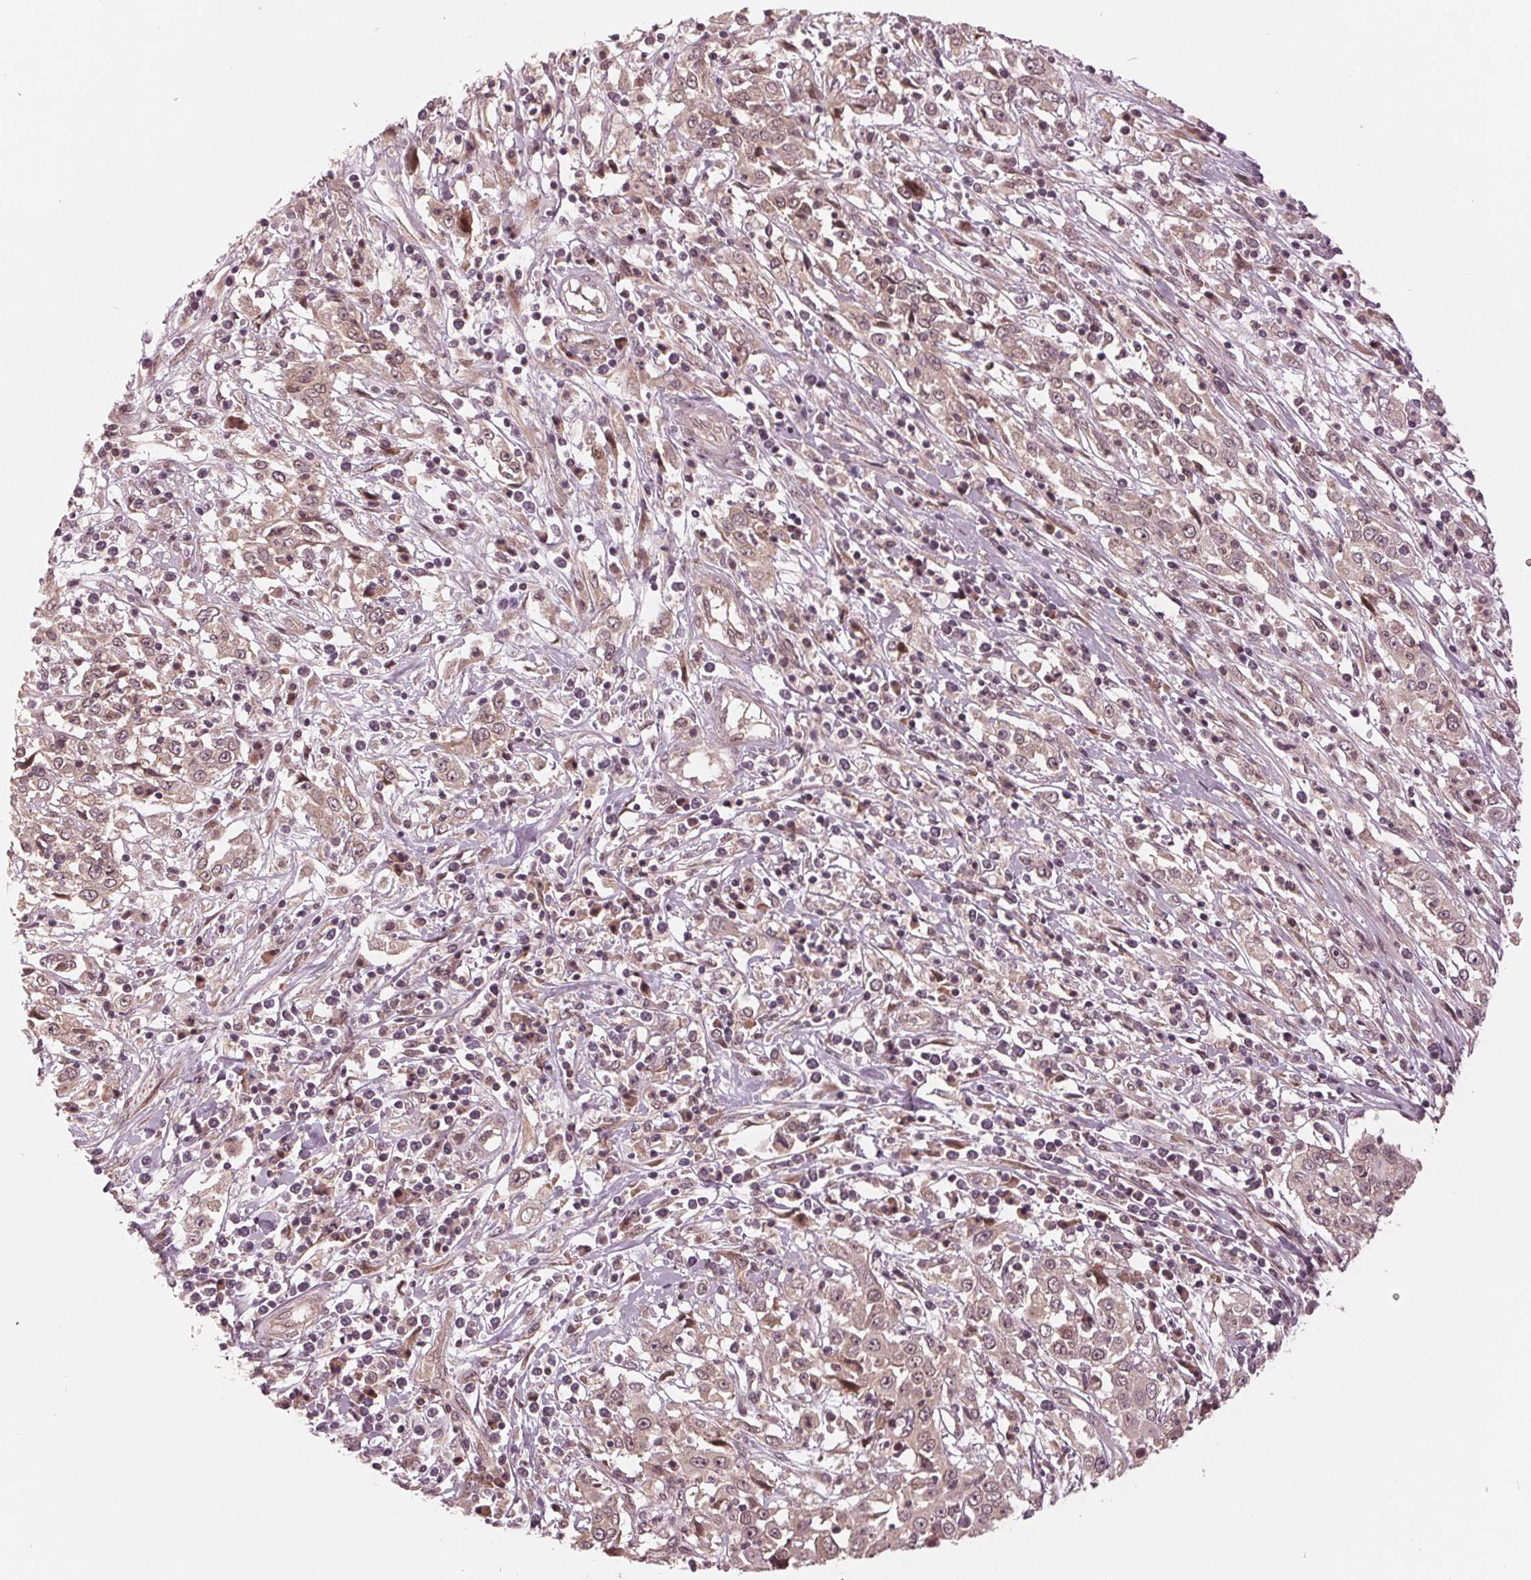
{"staining": {"intensity": "weak", "quantity": ">75%", "location": "cytoplasmic/membranous,nuclear"}, "tissue": "cervical cancer", "cell_type": "Tumor cells", "image_type": "cancer", "snomed": [{"axis": "morphology", "description": "Adenocarcinoma, NOS"}, {"axis": "topography", "description": "Cervix"}], "caption": "Cervical cancer stained with a protein marker exhibits weak staining in tumor cells.", "gene": "ZNF471", "patient": {"sex": "female", "age": 40}}